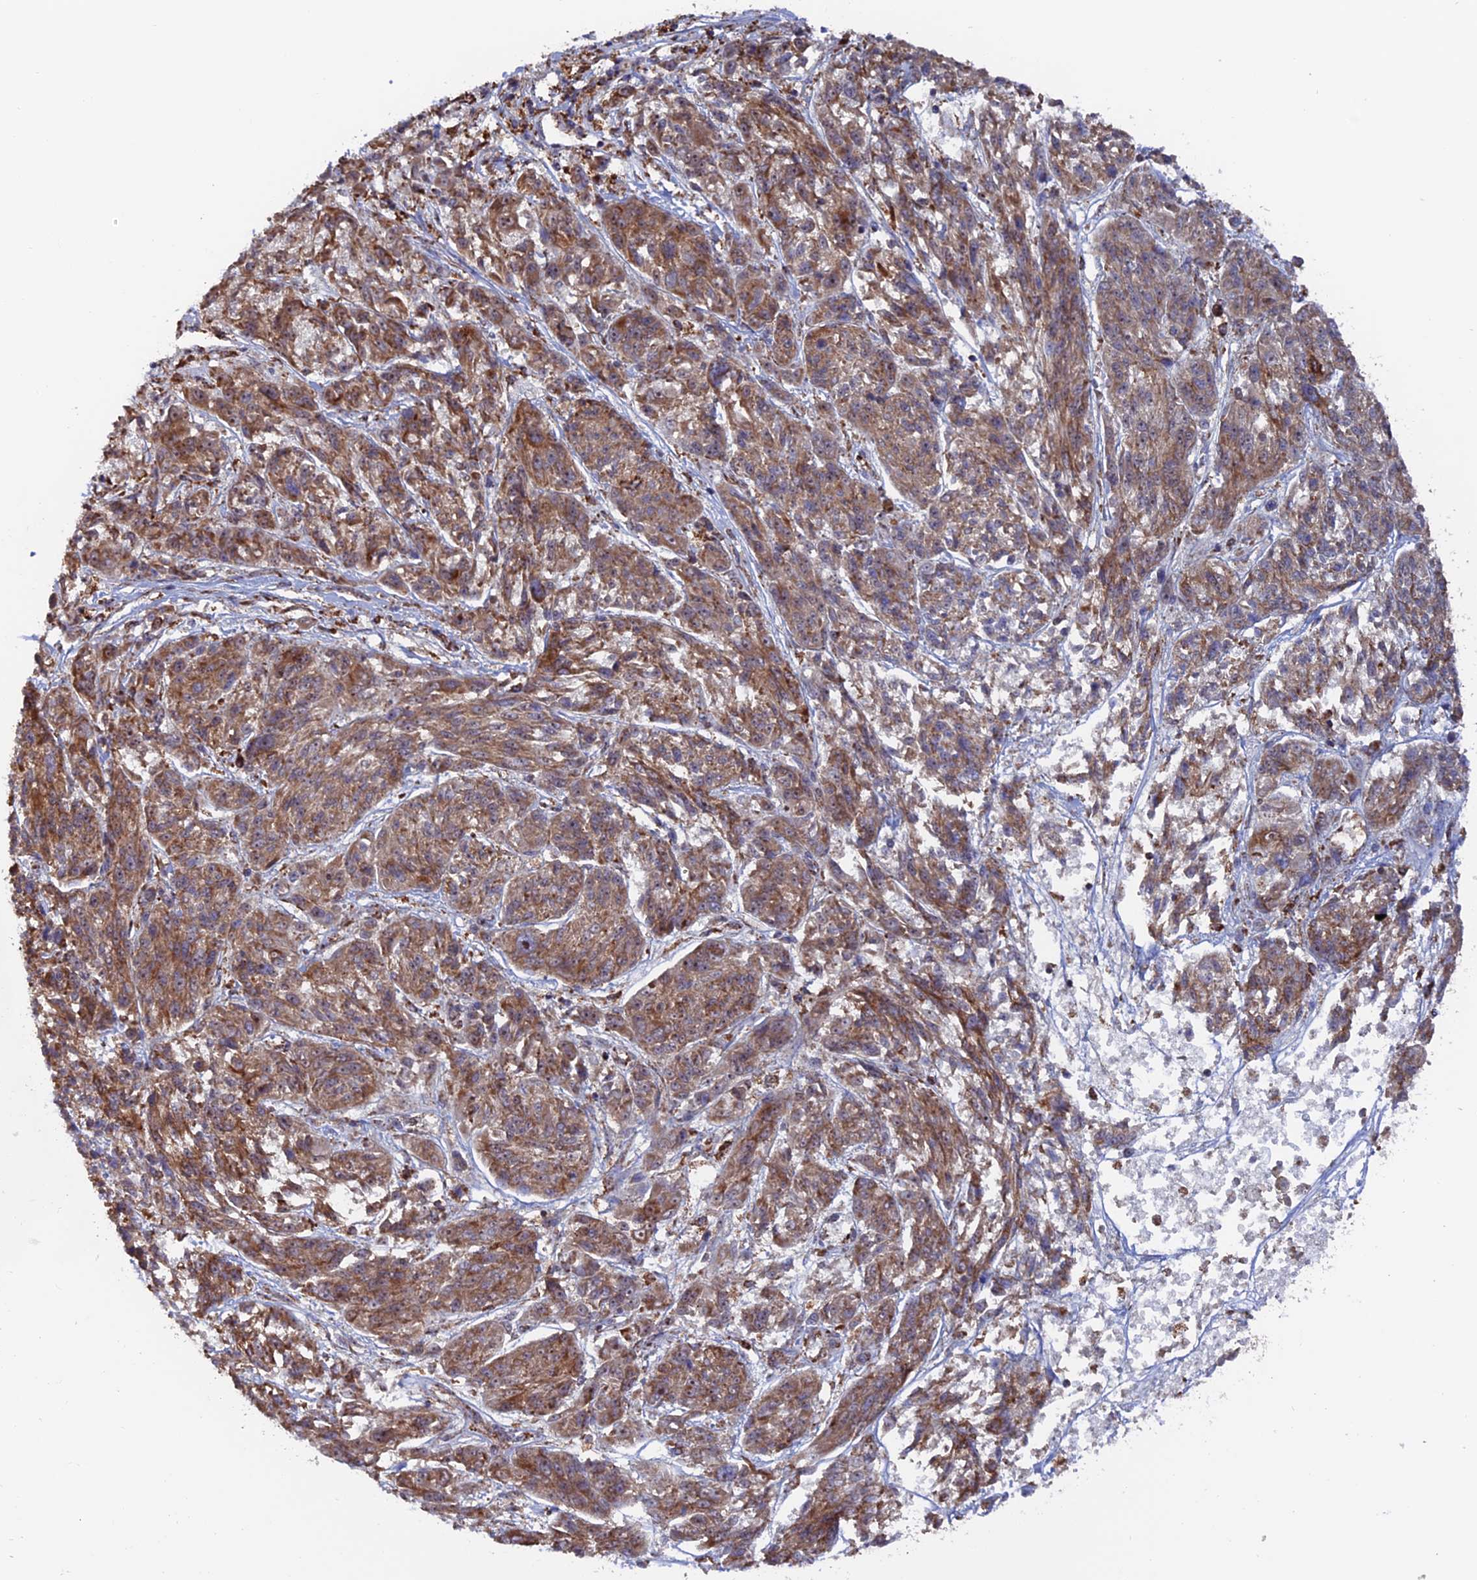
{"staining": {"intensity": "moderate", "quantity": ">75%", "location": "cytoplasmic/membranous"}, "tissue": "melanoma", "cell_type": "Tumor cells", "image_type": "cancer", "snomed": [{"axis": "morphology", "description": "Malignant melanoma, NOS"}, {"axis": "topography", "description": "Skin"}], "caption": "Approximately >75% of tumor cells in human melanoma display moderate cytoplasmic/membranous protein positivity as visualized by brown immunohistochemical staining.", "gene": "DTYMK", "patient": {"sex": "male", "age": 53}}